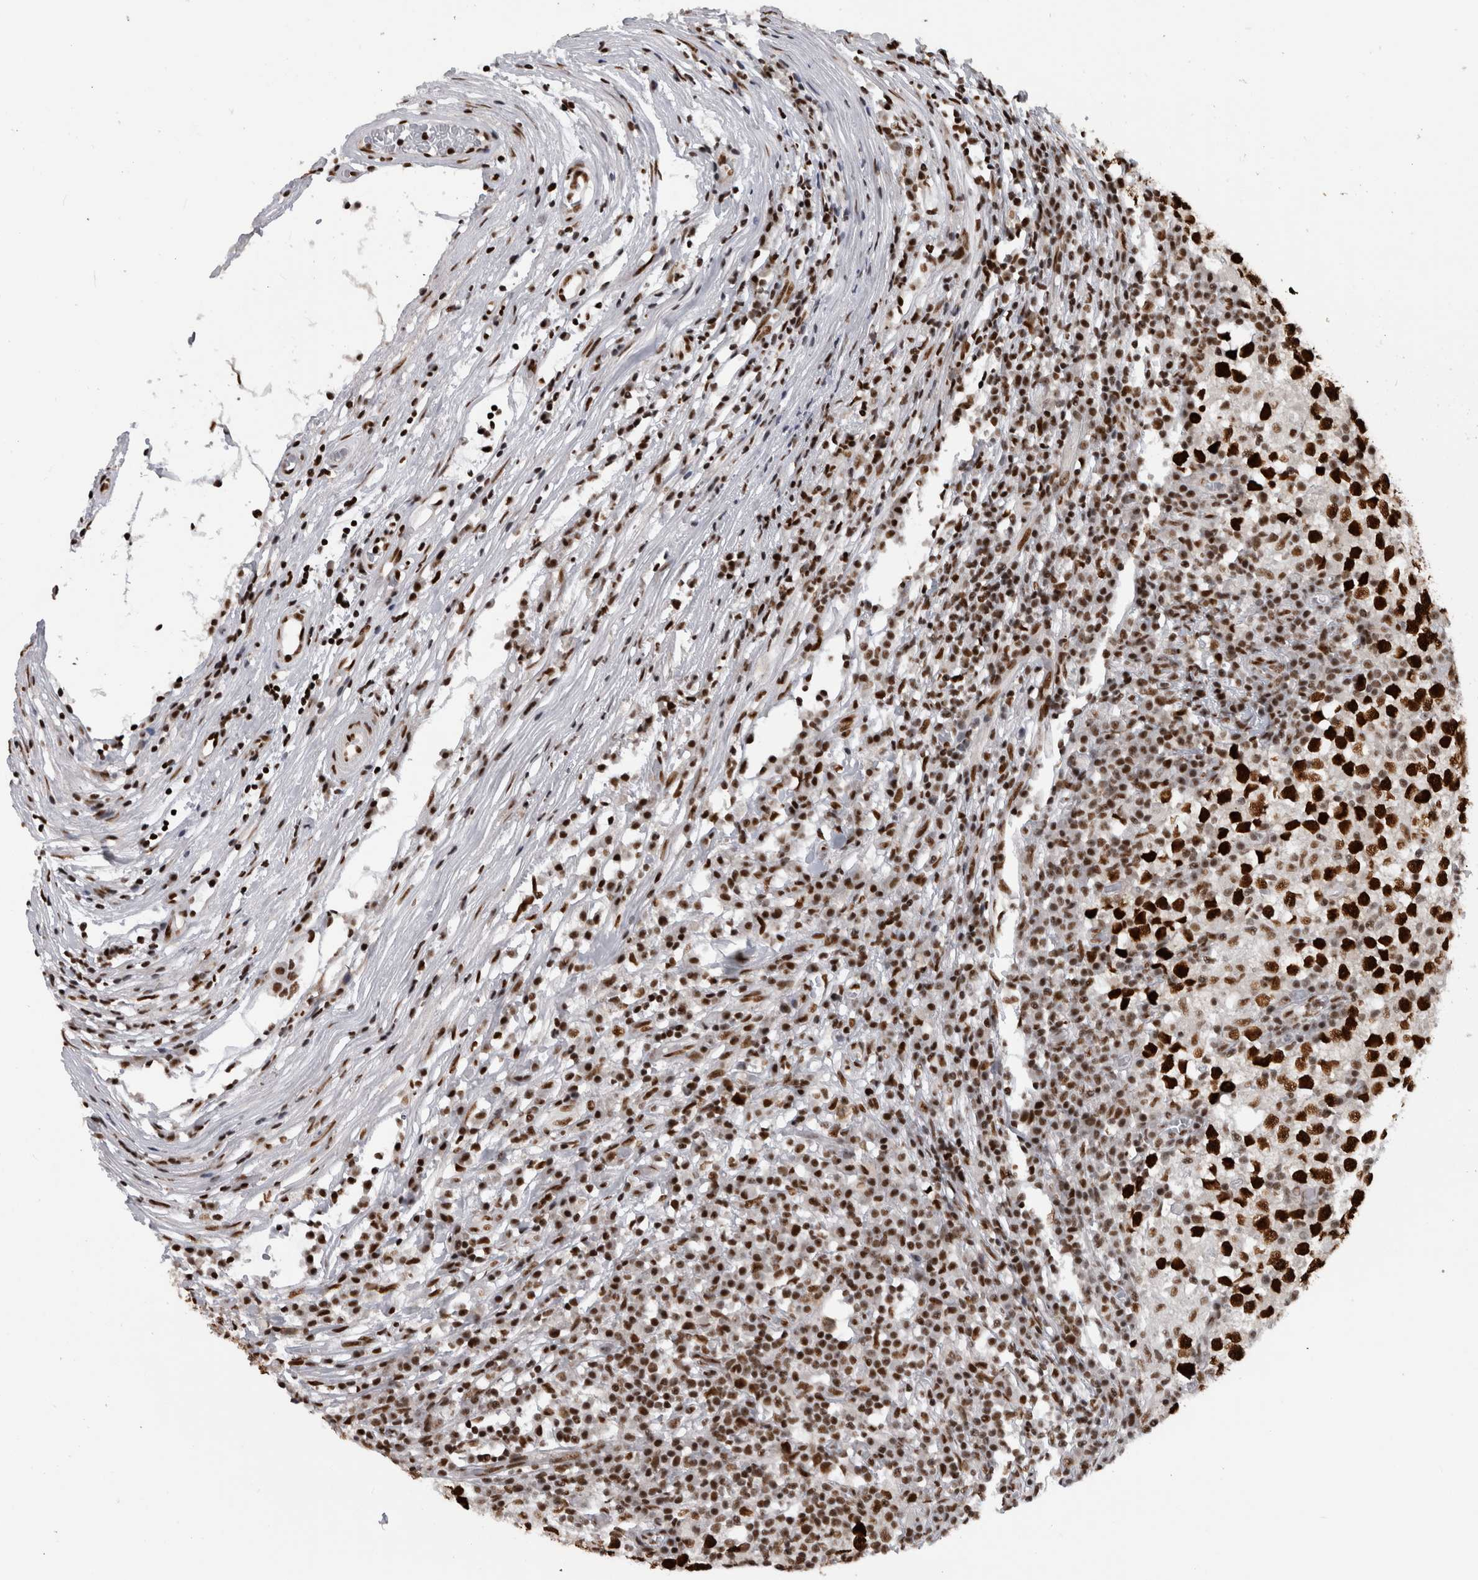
{"staining": {"intensity": "strong", "quantity": ">75%", "location": "nuclear"}, "tissue": "testis cancer", "cell_type": "Tumor cells", "image_type": "cancer", "snomed": [{"axis": "morphology", "description": "Seminoma, NOS"}, {"axis": "topography", "description": "Testis"}], "caption": "The immunohistochemical stain highlights strong nuclear positivity in tumor cells of testis seminoma tissue.", "gene": "ZSCAN2", "patient": {"sex": "male", "age": 65}}